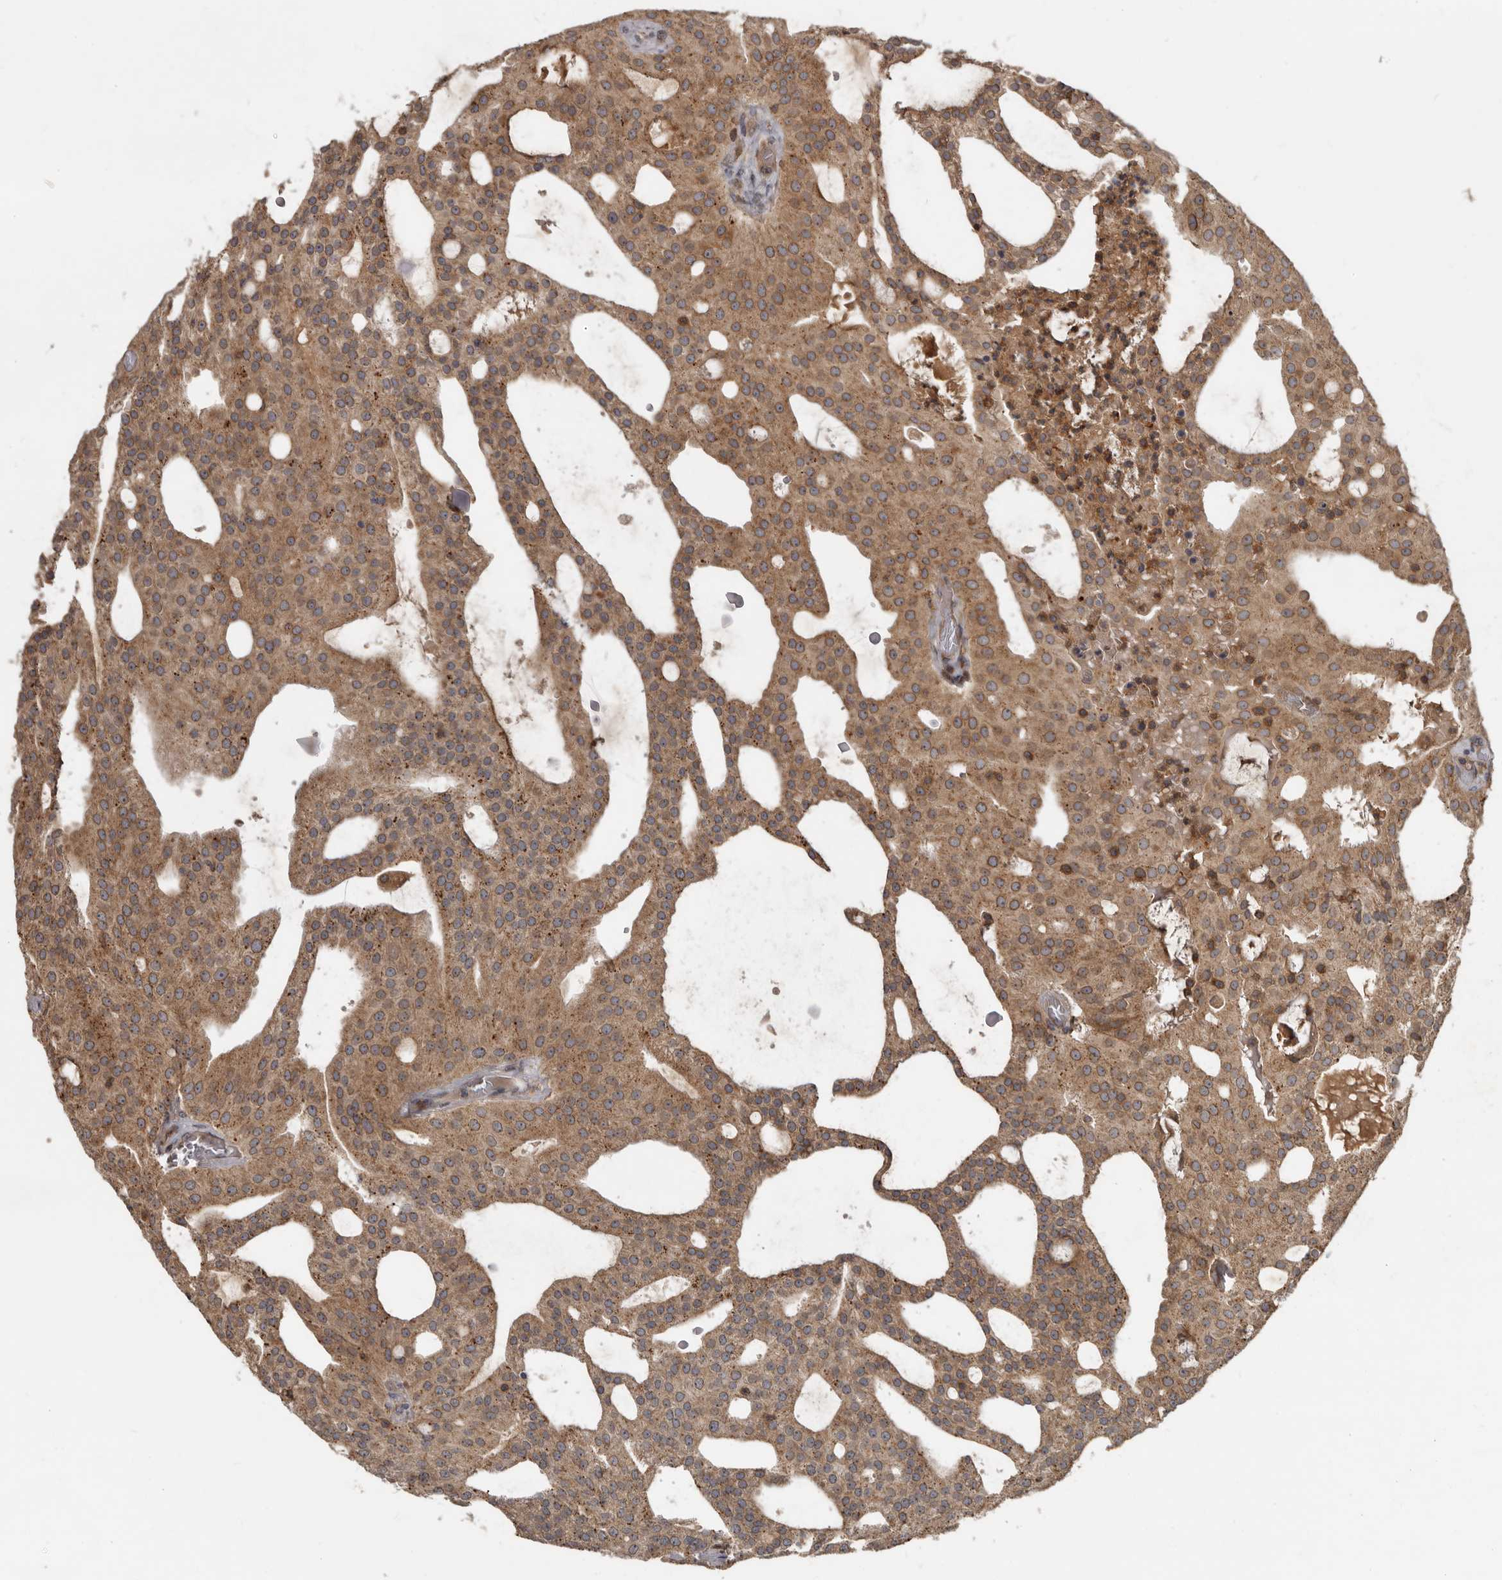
{"staining": {"intensity": "moderate", "quantity": ">75%", "location": "cytoplasmic/membranous"}, "tissue": "prostate cancer", "cell_type": "Tumor cells", "image_type": "cancer", "snomed": [{"axis": "morphology", "description": "Adenocarcinoma, Medium grade"}, {"axis": "topography", "description": "Prostate"}], "caption": "This photomicrograph exhibits immunohistochemistry (IHC) staining of adenocarcinoma (medium-grade) (prostate), with medium moderate cytoplasmic/membranous expression in approximately >75% of tumor cells.", "gene": "STK36", "patient": {"sex": "male", "age": 88}}